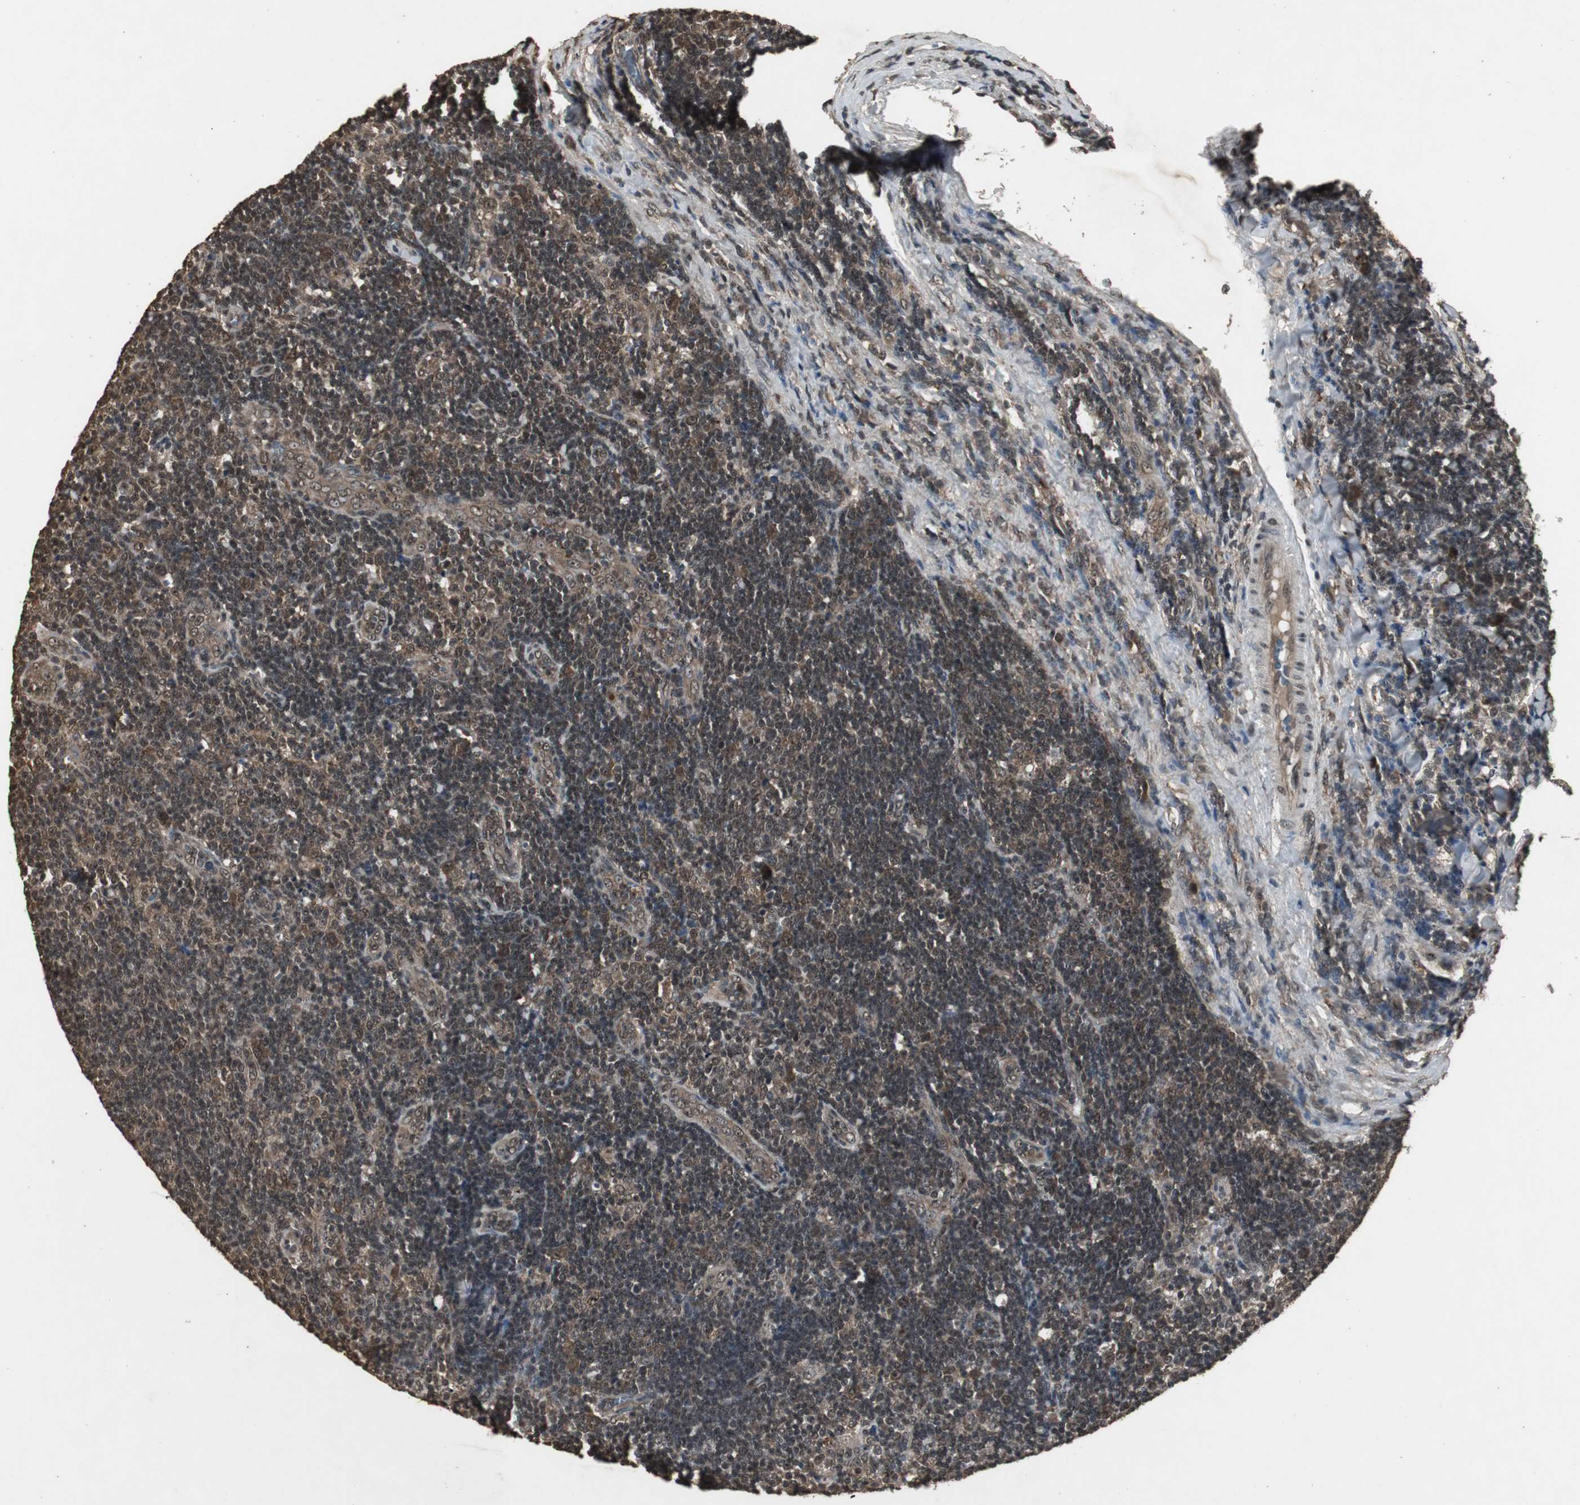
{"staining": {"intensity": "moderate", "quantity": ">75%", "location": "cytoplasmic/membranous,nuclear"}, "tissue": "lymph node", "cell_type": "Germinal center cells", "image_type": "normal", "snomed": [{"axis": "morphology", "description": "Normal tissue, NOS"}, {"axis": "topography", "description": "Lymph node"}, {"axis": "topography", "description": "Salivary gland"}], "caption": "Germinal center cells show moderate cytoplasmic/membranous,nuclear staining in approximately >75% of cells in unremarkable lymph node.", "gene": "EMX1", "patient": {"sex": "male", "age": 8}}